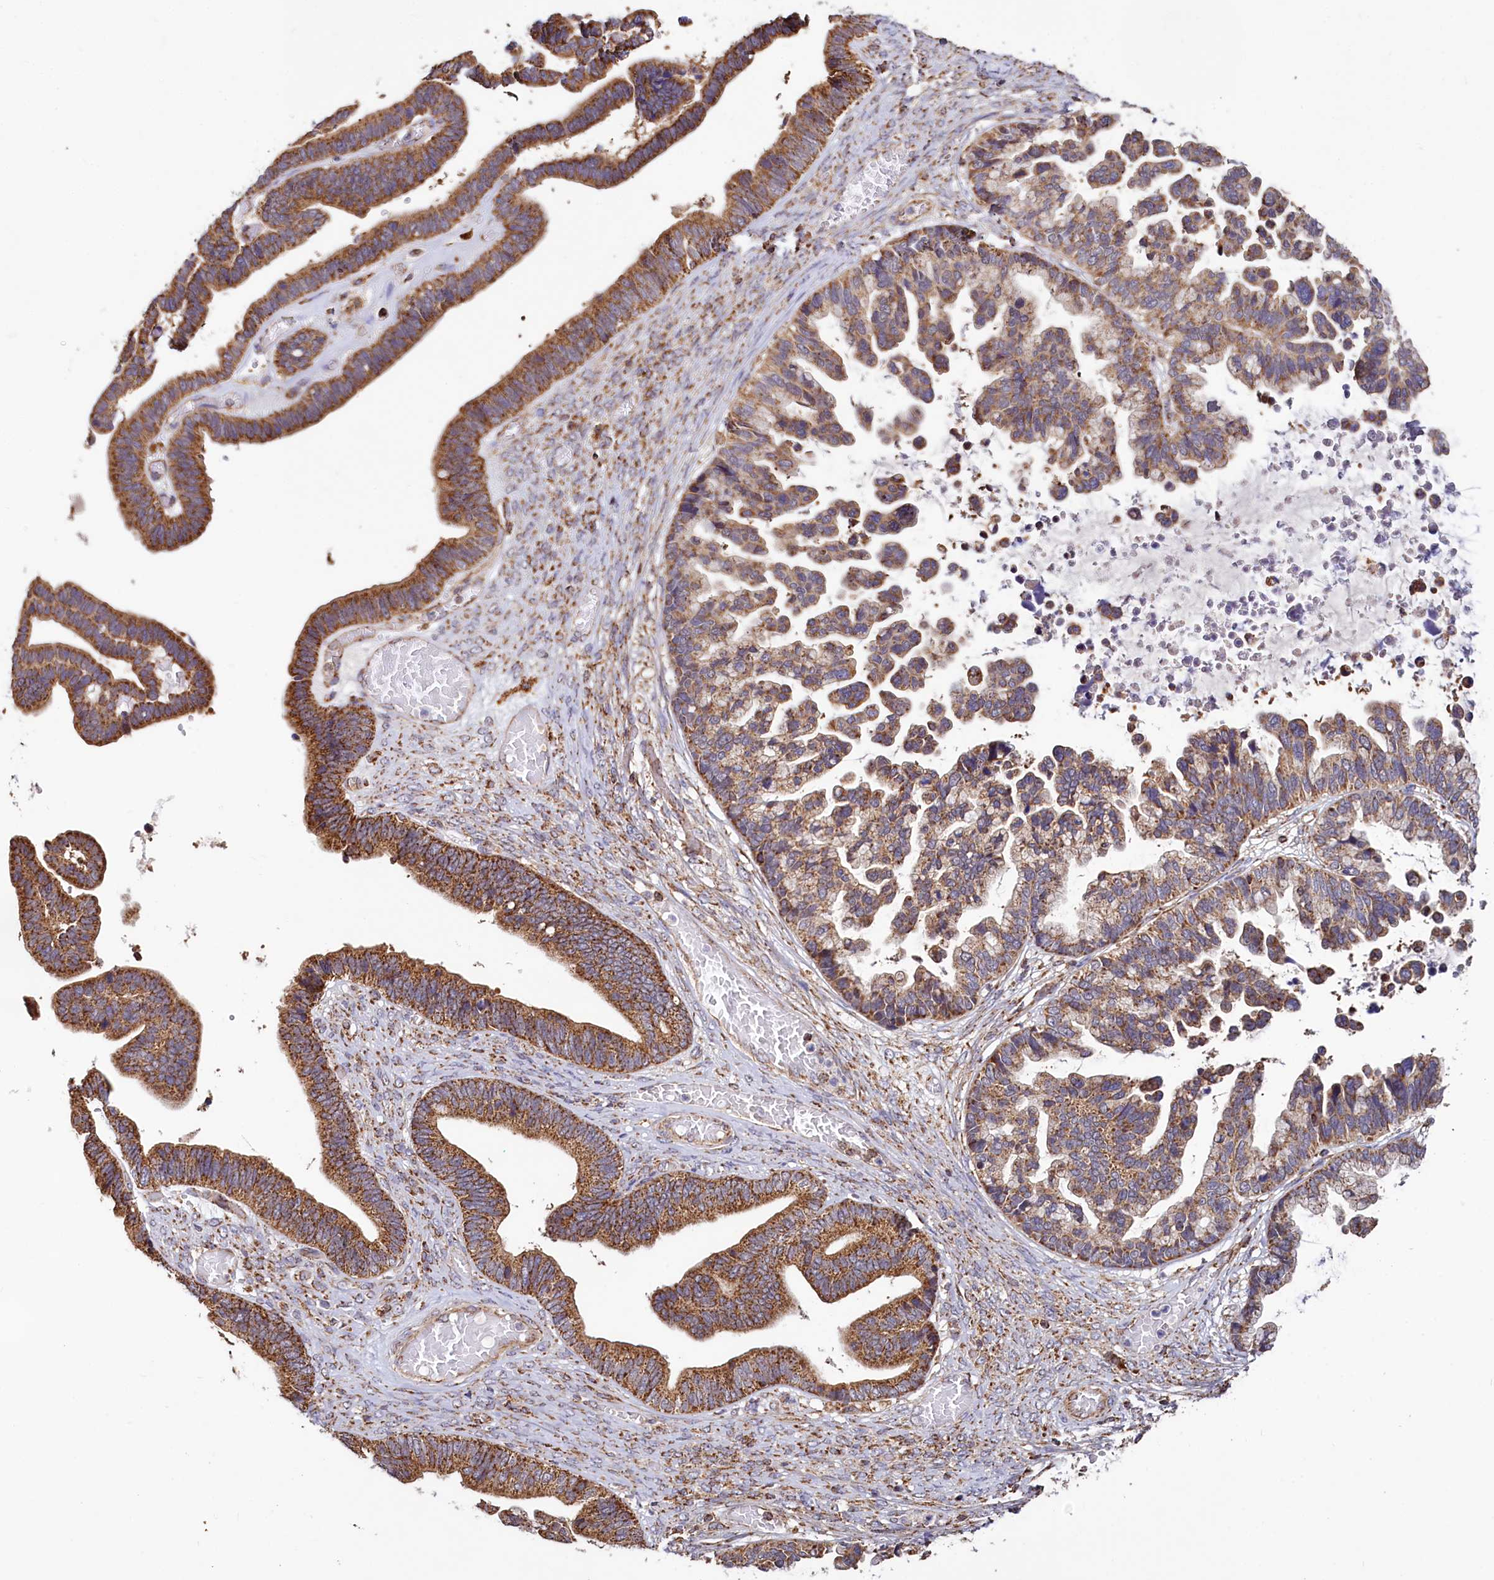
{"staining": {"intensity": "moderate", "quantity": ">75%", "location": "cytoplasmic/membranous"}, "tissue": "ovarian cancer", "cell_type": "Tumor cells", "image_type": "cancer", "snomed": [{"axis": "morphology", "description": "Cystadenocarcinoma, serous, NOS"}, {"axis": "topography", "description": "Ovary"}], "caption": "There is medium levels of moderate cytoplasmic/membranous staining in tumor cells of ovarian cancer, as demonstrated by immunohistochemical staining (brown color).", "gene": "NUDT15", "patient": {"sex": "female", "age": 56}}